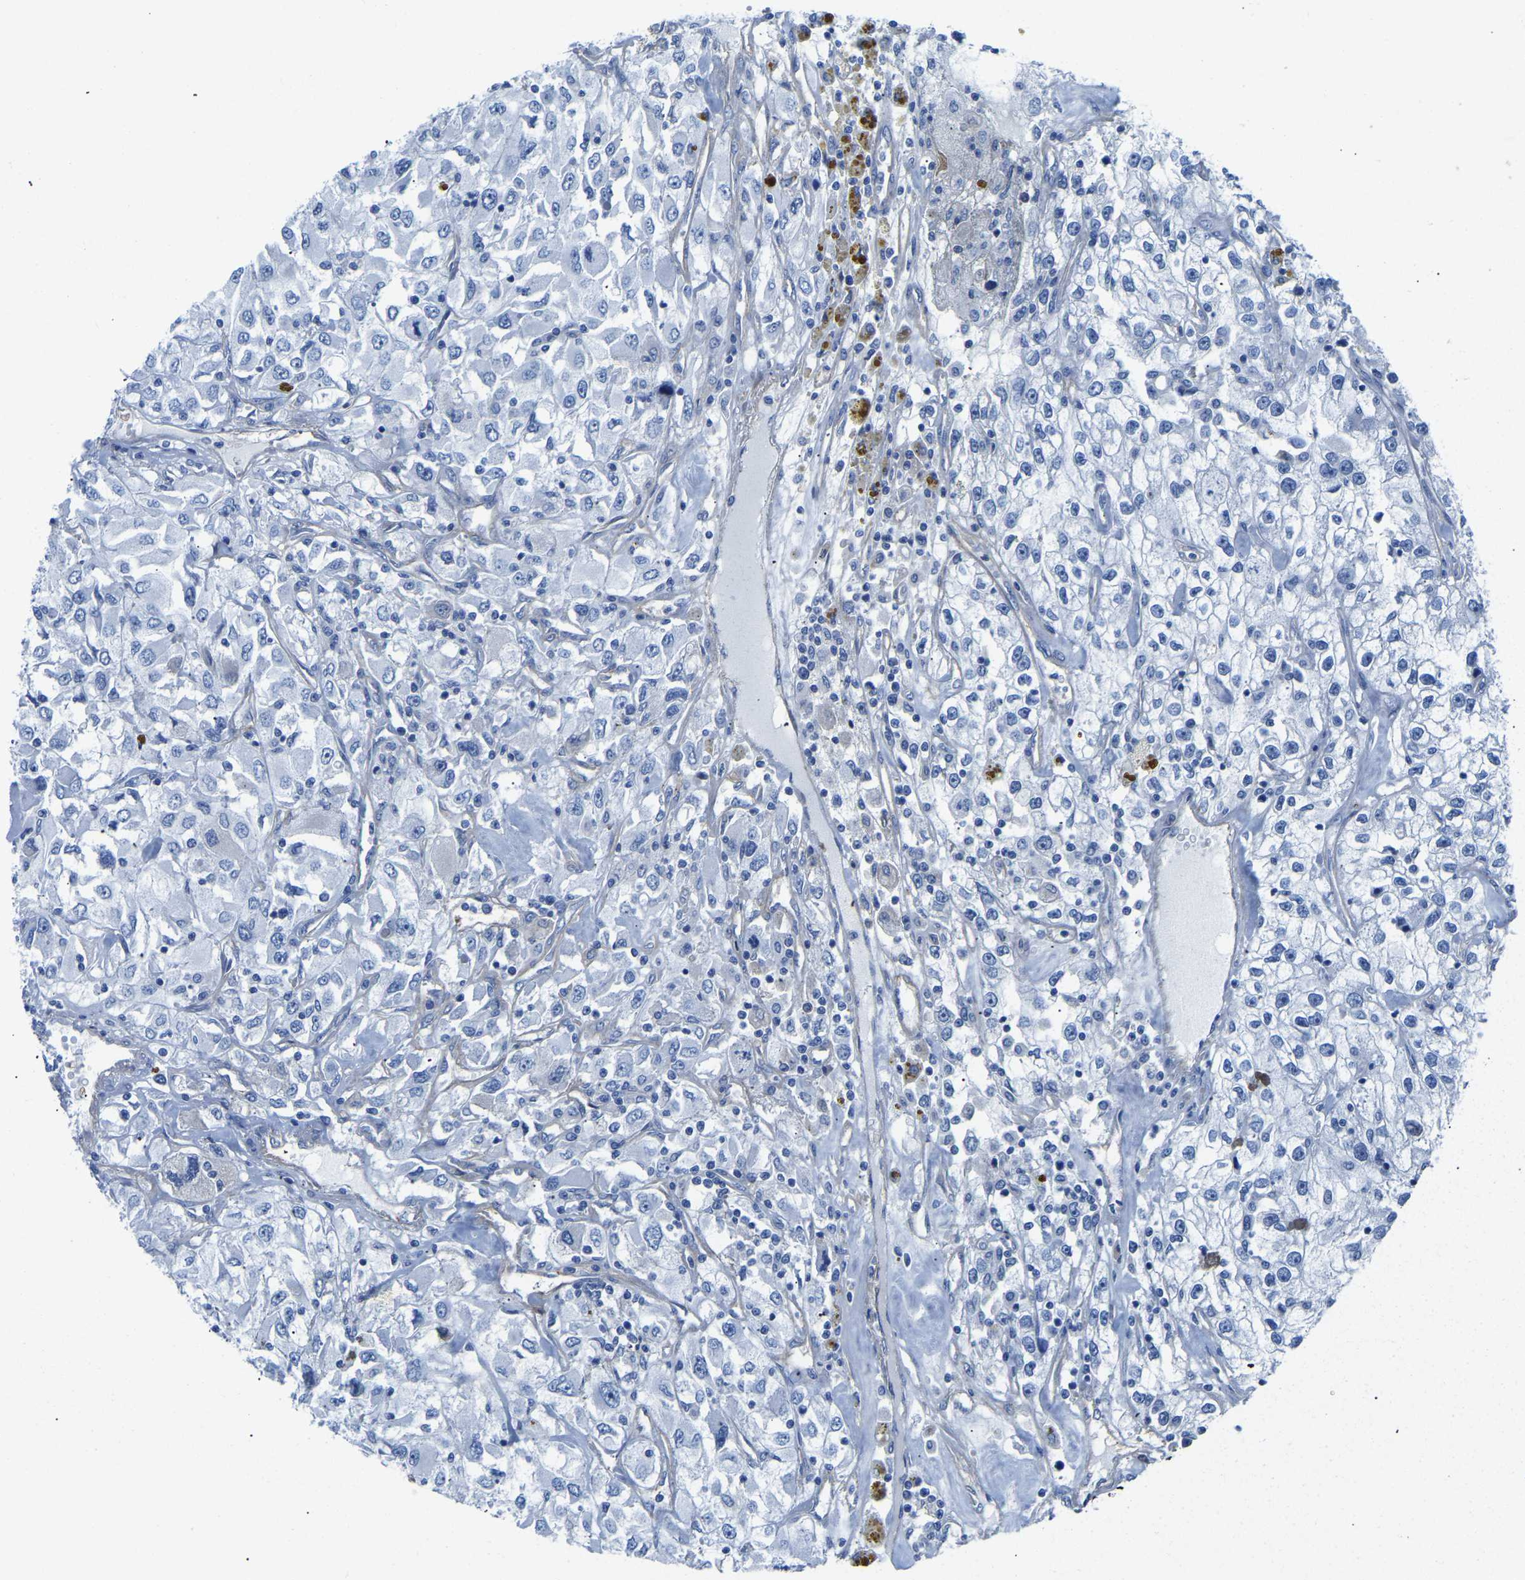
{"staining": {"intensity": "negative", "quantity": "none", "location": "none"}, "tissue": "renal cancer", "cell_type": "Tumor cells", "image_type": "cancer", "snomed": [{"axis": "morphology", "description": "Adenocarcinoma, NOS"}, {"axis": "topography", "description": "Kidney"}], "caption": "IHC of human renal cancer (adenocarcinoma) demonstrates no positivity in tumor cells. (Immunohistochemistry (ihc), brightfield microscopy, high magnification).", "gene": "UPK3A", "patient": {"sex": "female", "age": 52}}